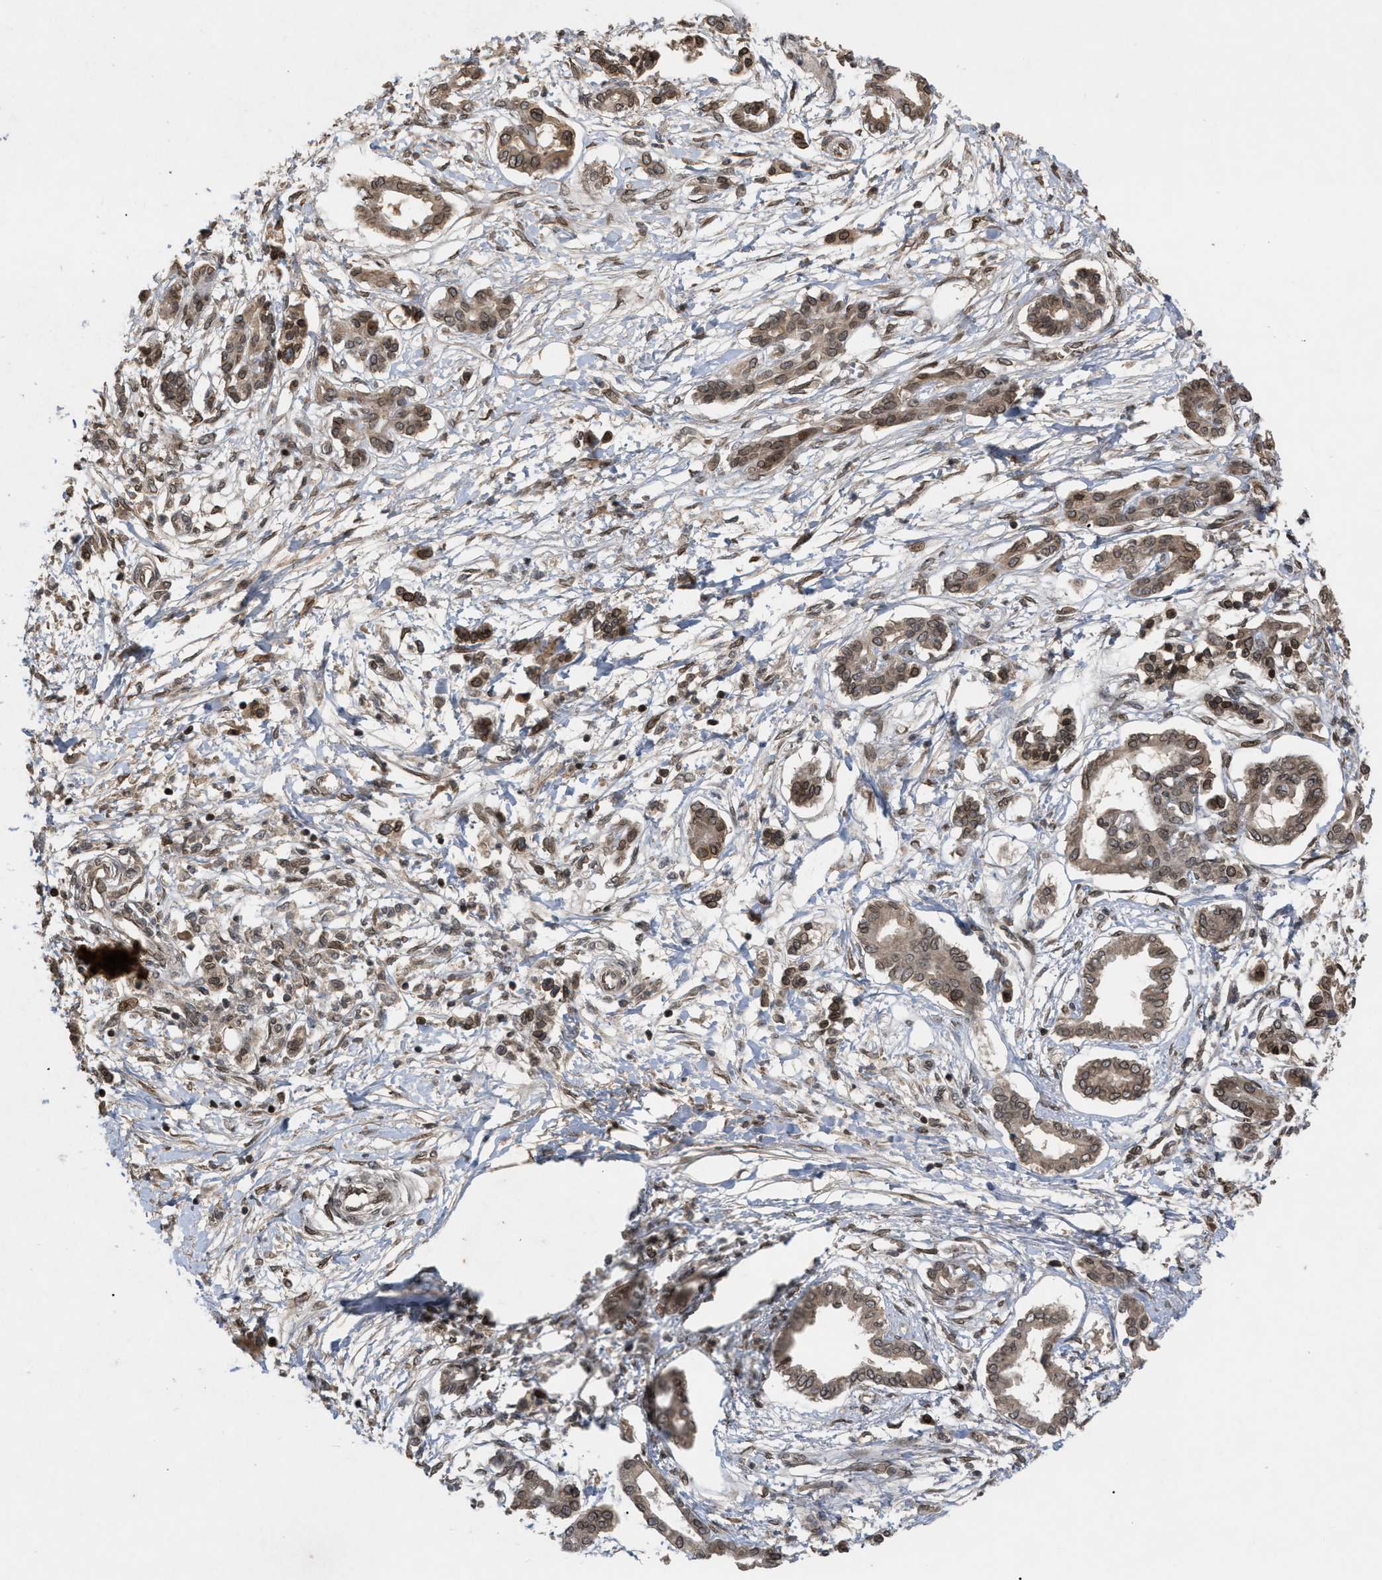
{"staining": {"intensity": "weak", "quantity": ">75%", "location": "cytoplasmic/membranous,nuclear"}, "tissue": "pancreatic cancer", "cell_type": "Tumor cells", "image_type": "cancer", "snomed": [{"axis": "morphology", "description": "Adenocarcinoma, NOS"}, {"axis": "topography", "description": "Pancreas"}], "caption": "A brown stain highlights weak cytoplasmic/membranous and nuclear expression of a protein in human pancreatic cancer (adenocarcinoma) tumor cells.", "gene": "CRY1", "patient": {"sex": "male", "age": 56}}